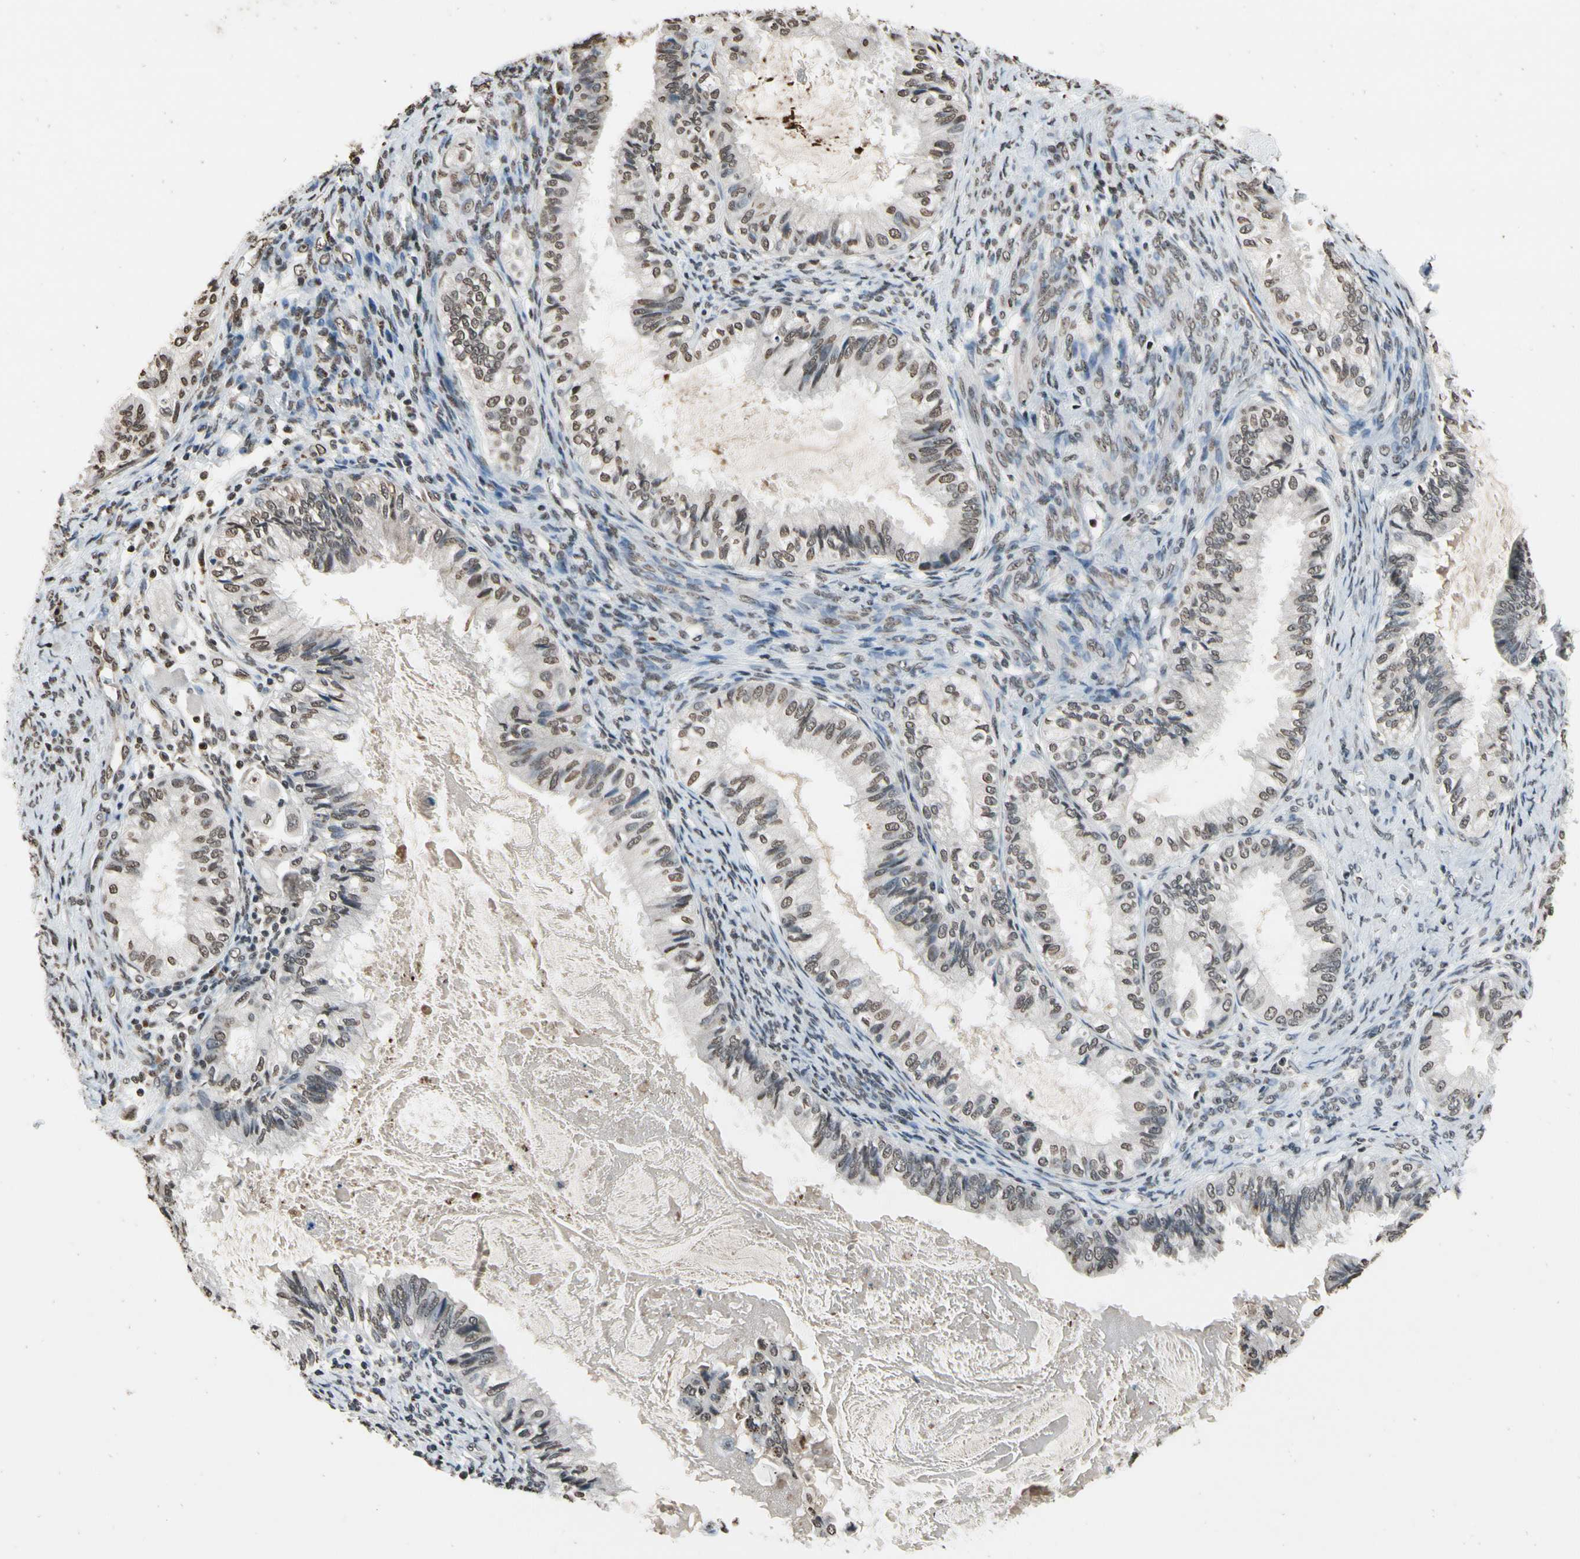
{"staining": {"intensity": "weak", "quantity": ">75%", "location": "nuclear"}, "tissue": "cervical cancer", "cell_type": "Tumor cells", "image_type": "cancer", "snomed": [{"axis": "morphology", "description": "Normal tissue, NOS"}, {"axis": "morphology", "description": "Adenocarcinoma, NOS"}, {"axis": "topography", "description": "Cervix"}, {"axis": "topography", "description": "Endometrium"}], "caption": "Immunohistochemical staining of cervical adenocarcinoma reveals weak nuclear protein positivity in approximately >75% of tumor cells.", "gene": "HIPK2", "patient": {"sex": "female", "age": 86}}